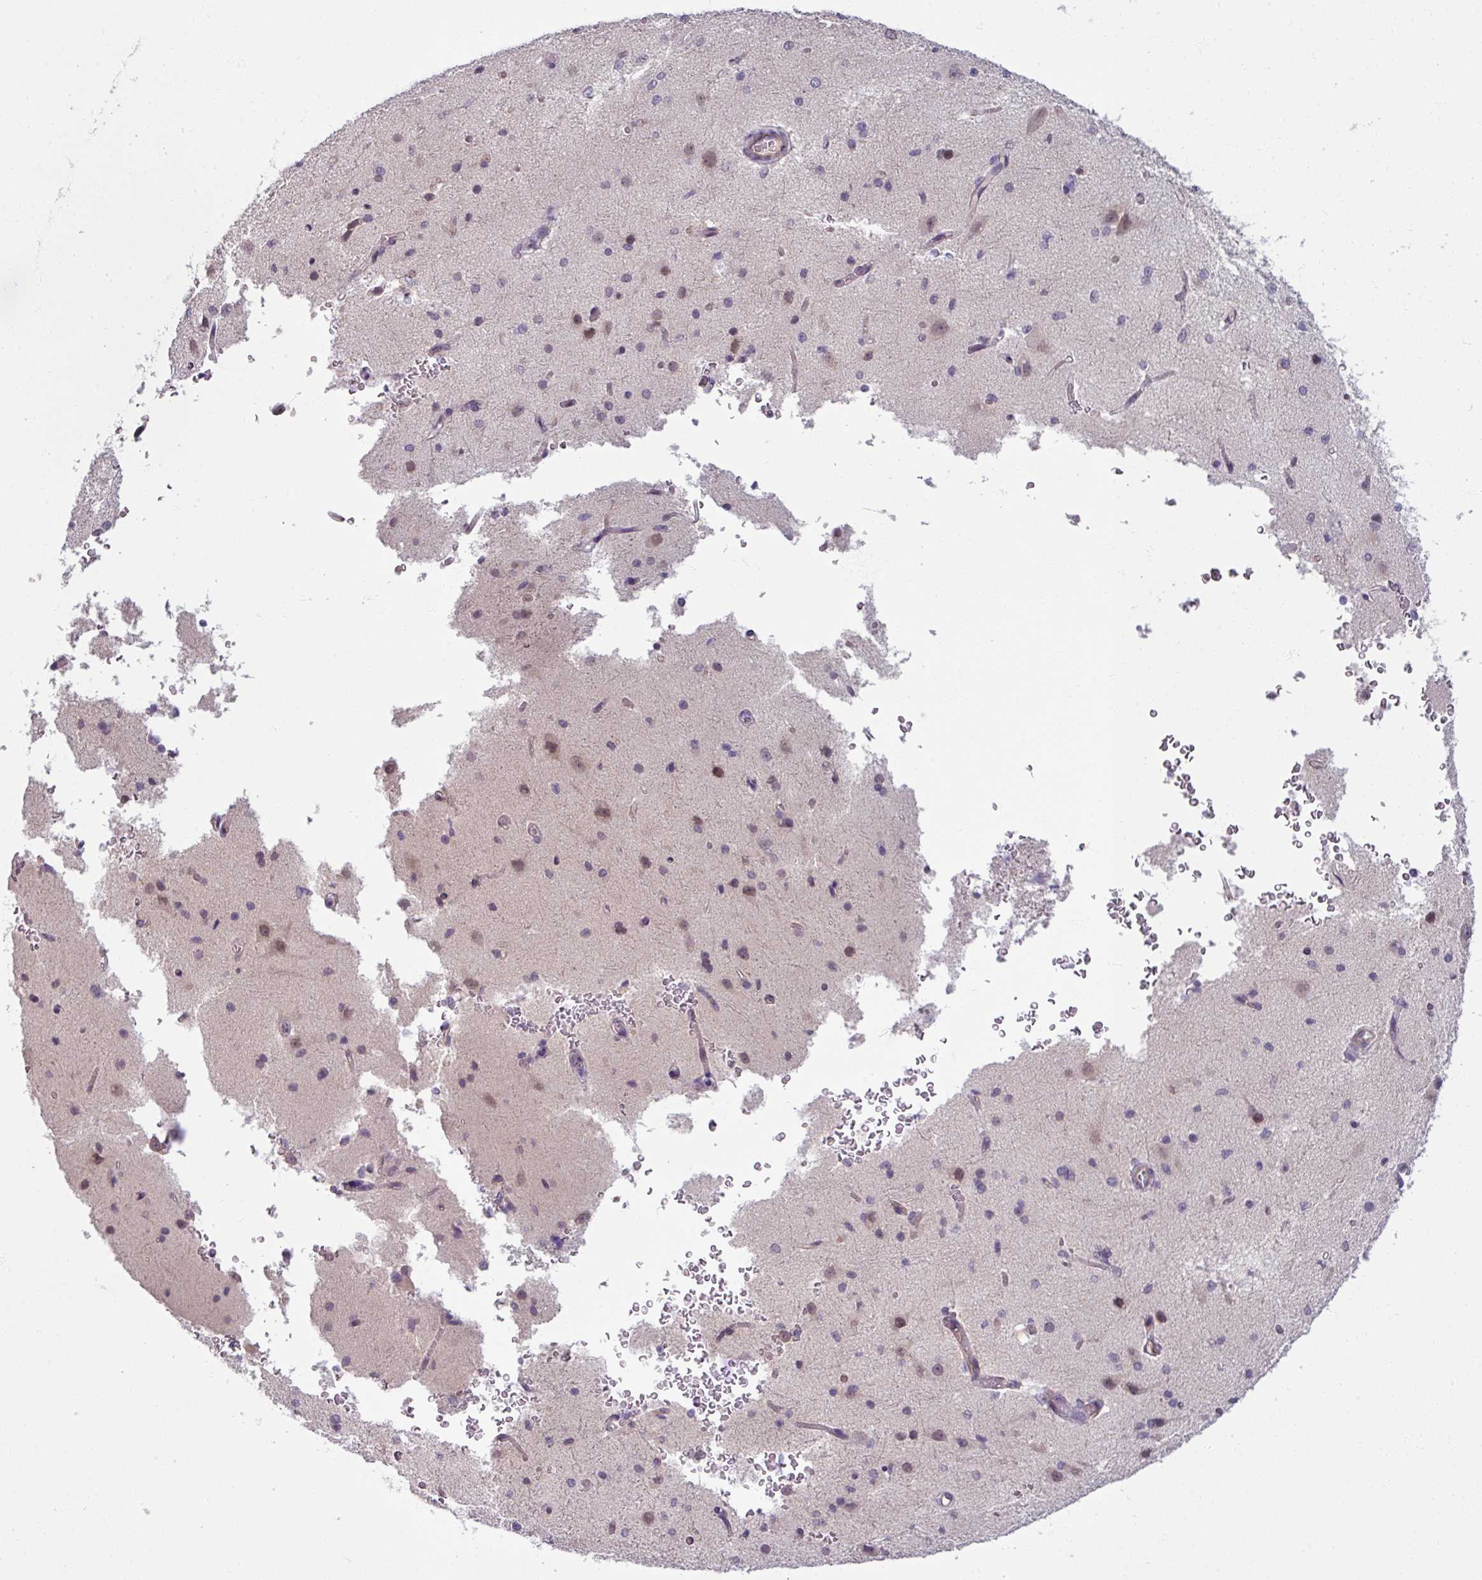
{"staining": {"intensity": "weak", "quantity": "25%-75%", "location": "nuclear"}, "tissue": "cerebral cortex", "cell_type": "Endothelial cells", "image_type": "normal", "snomed": [{"axis": "morphology", "description": "Normal tissue, NOS"}, {"axis": "morphology", "description": "Inflammation, NOS"}, {"axis": "topography", "description": "Cerebral cortex"}], "caption": "DAB immunohistochemical staining of normal cerebral cortex reveals weak nuclear protein staining in about 25%-75% of endothelial cells.", "gene": "UVSSA", "patient": {"sex": "male", "age": 6}}